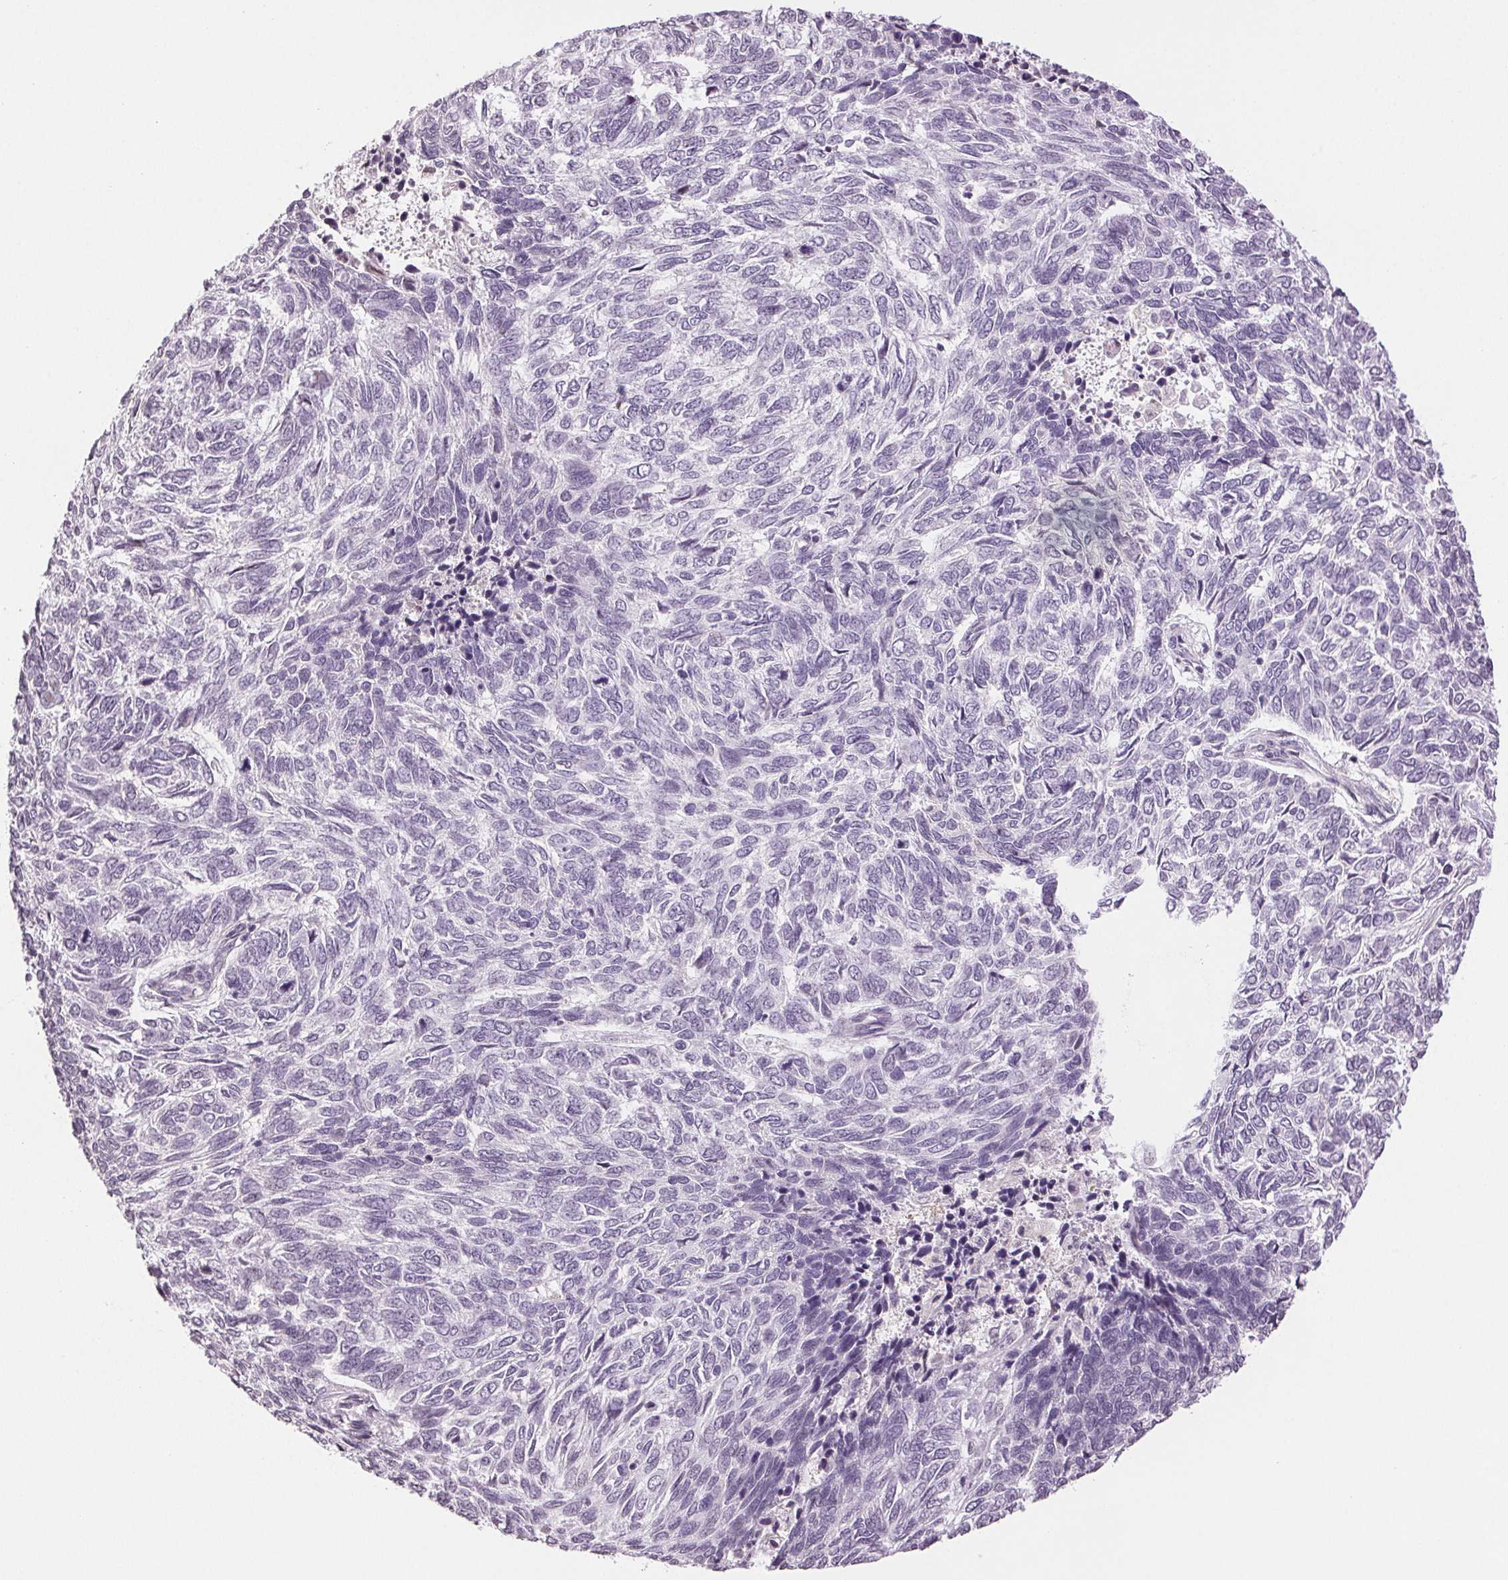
{"staining": {"intensity": "negative", "quantity": "none", "location": "none"}, "tissue": "skin cancer", "cell_type": "Tumor cells", "image_type": "cancer", "snomed": [{"axis": "morphology", "description": "Basal cell carcinoma"}, {"axis": "topography", "description": "Skin"}], "caption": "Tumor cells show no significant positivity in skin basal cell carcinoma.", "gene": "TNNT3", "patient": {"sex": "female", "age": 65}}